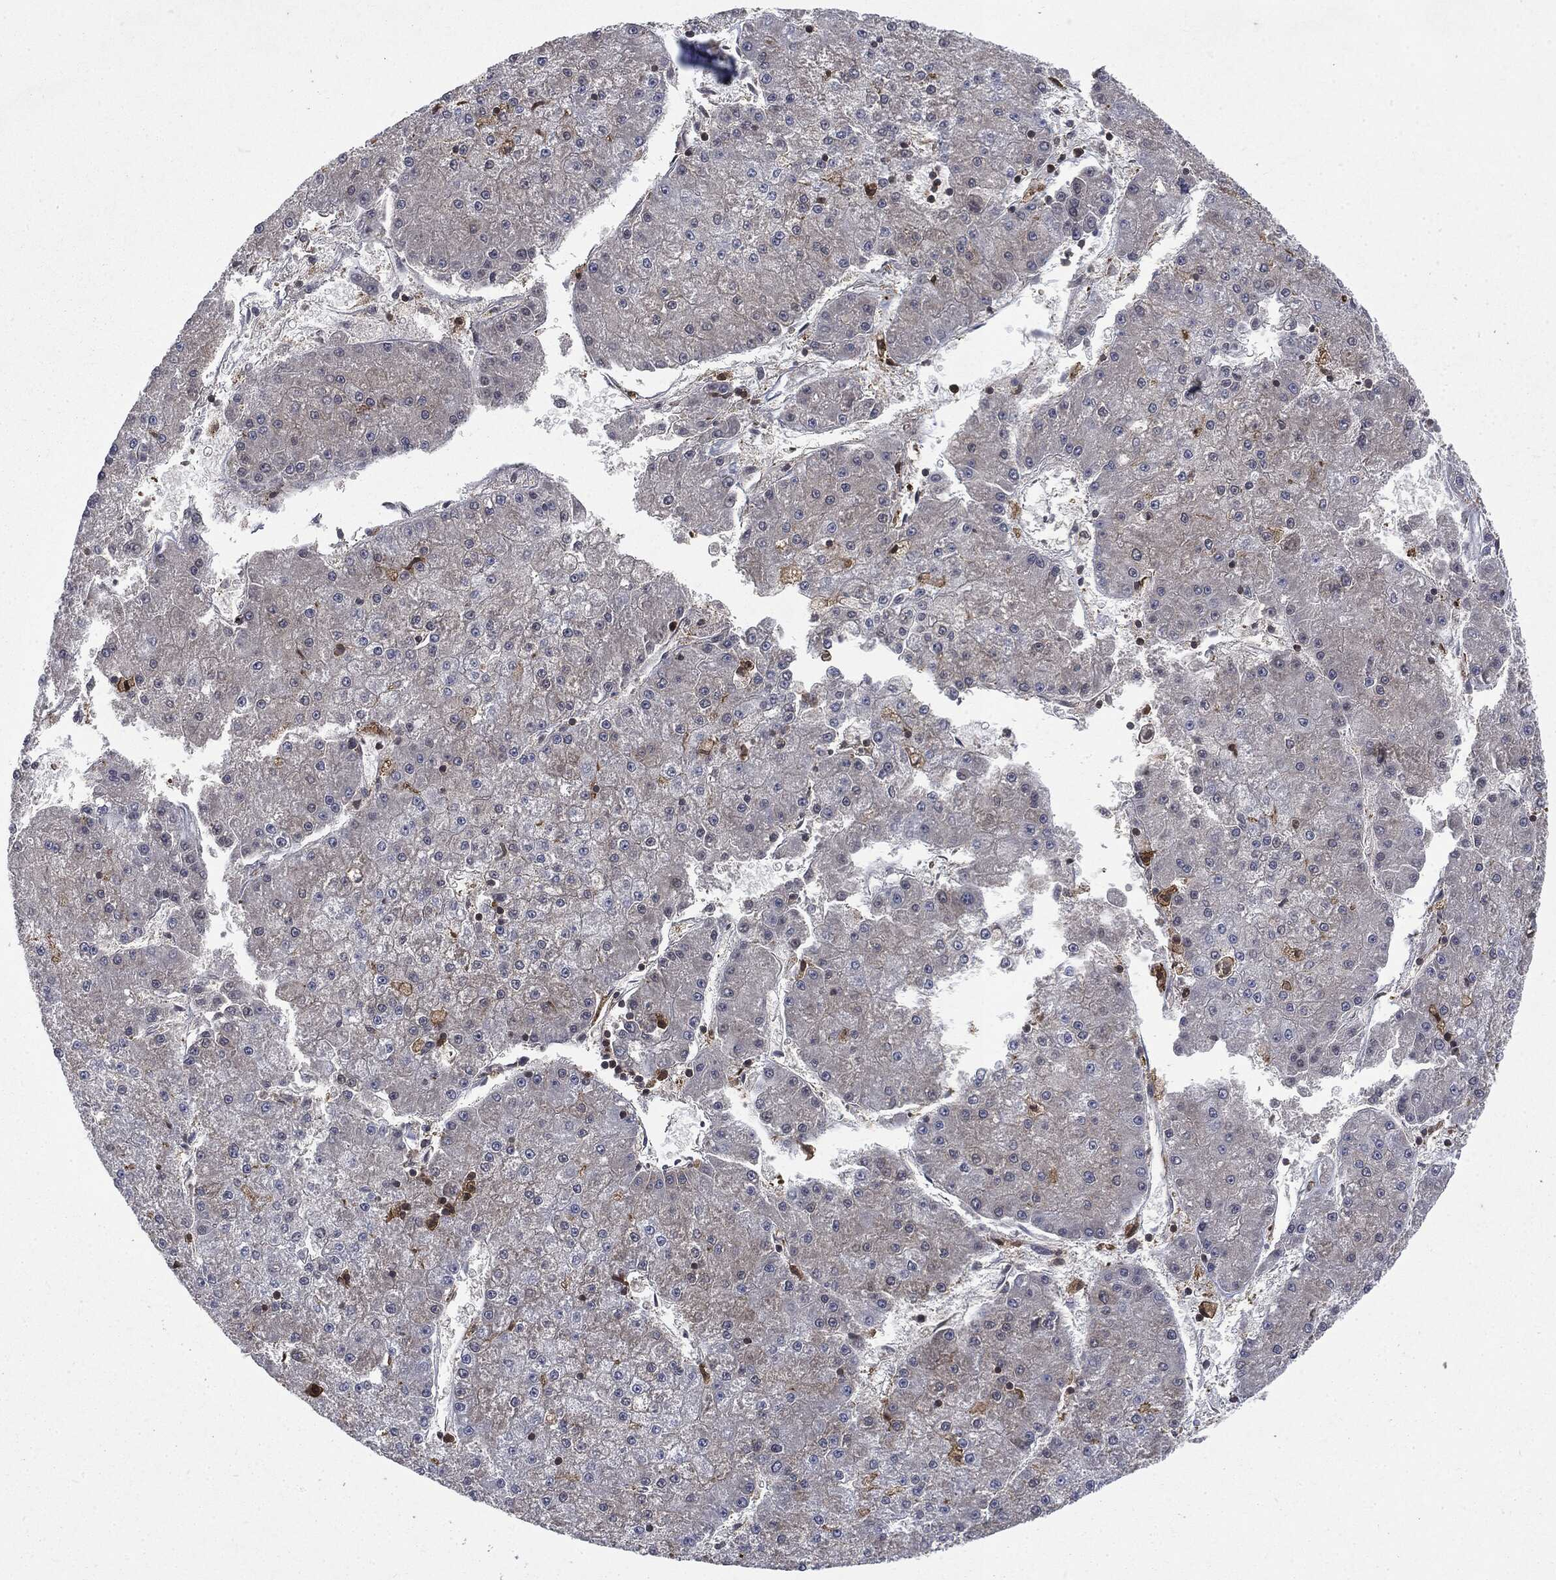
{"staining": {"intensity": "weak", "quantity": "<25%", "location": "cytoplasmic/membranous"}, "tissue": "liver cancer", "cell_type": "Tumor cells", "image_type": "cancer", "snomed": [{"axis": "morphology", "description": "Carcinoma, Hepatocellular, NOS"}, {"axis": "topography", "description": "Liver"}], "caption": "Image shows no protein positivity in tumor cells of hepatocellular carcinoma (liver) tissue.", "gene": "SNX5", "patient": {"sex": "male", "age": 73}}